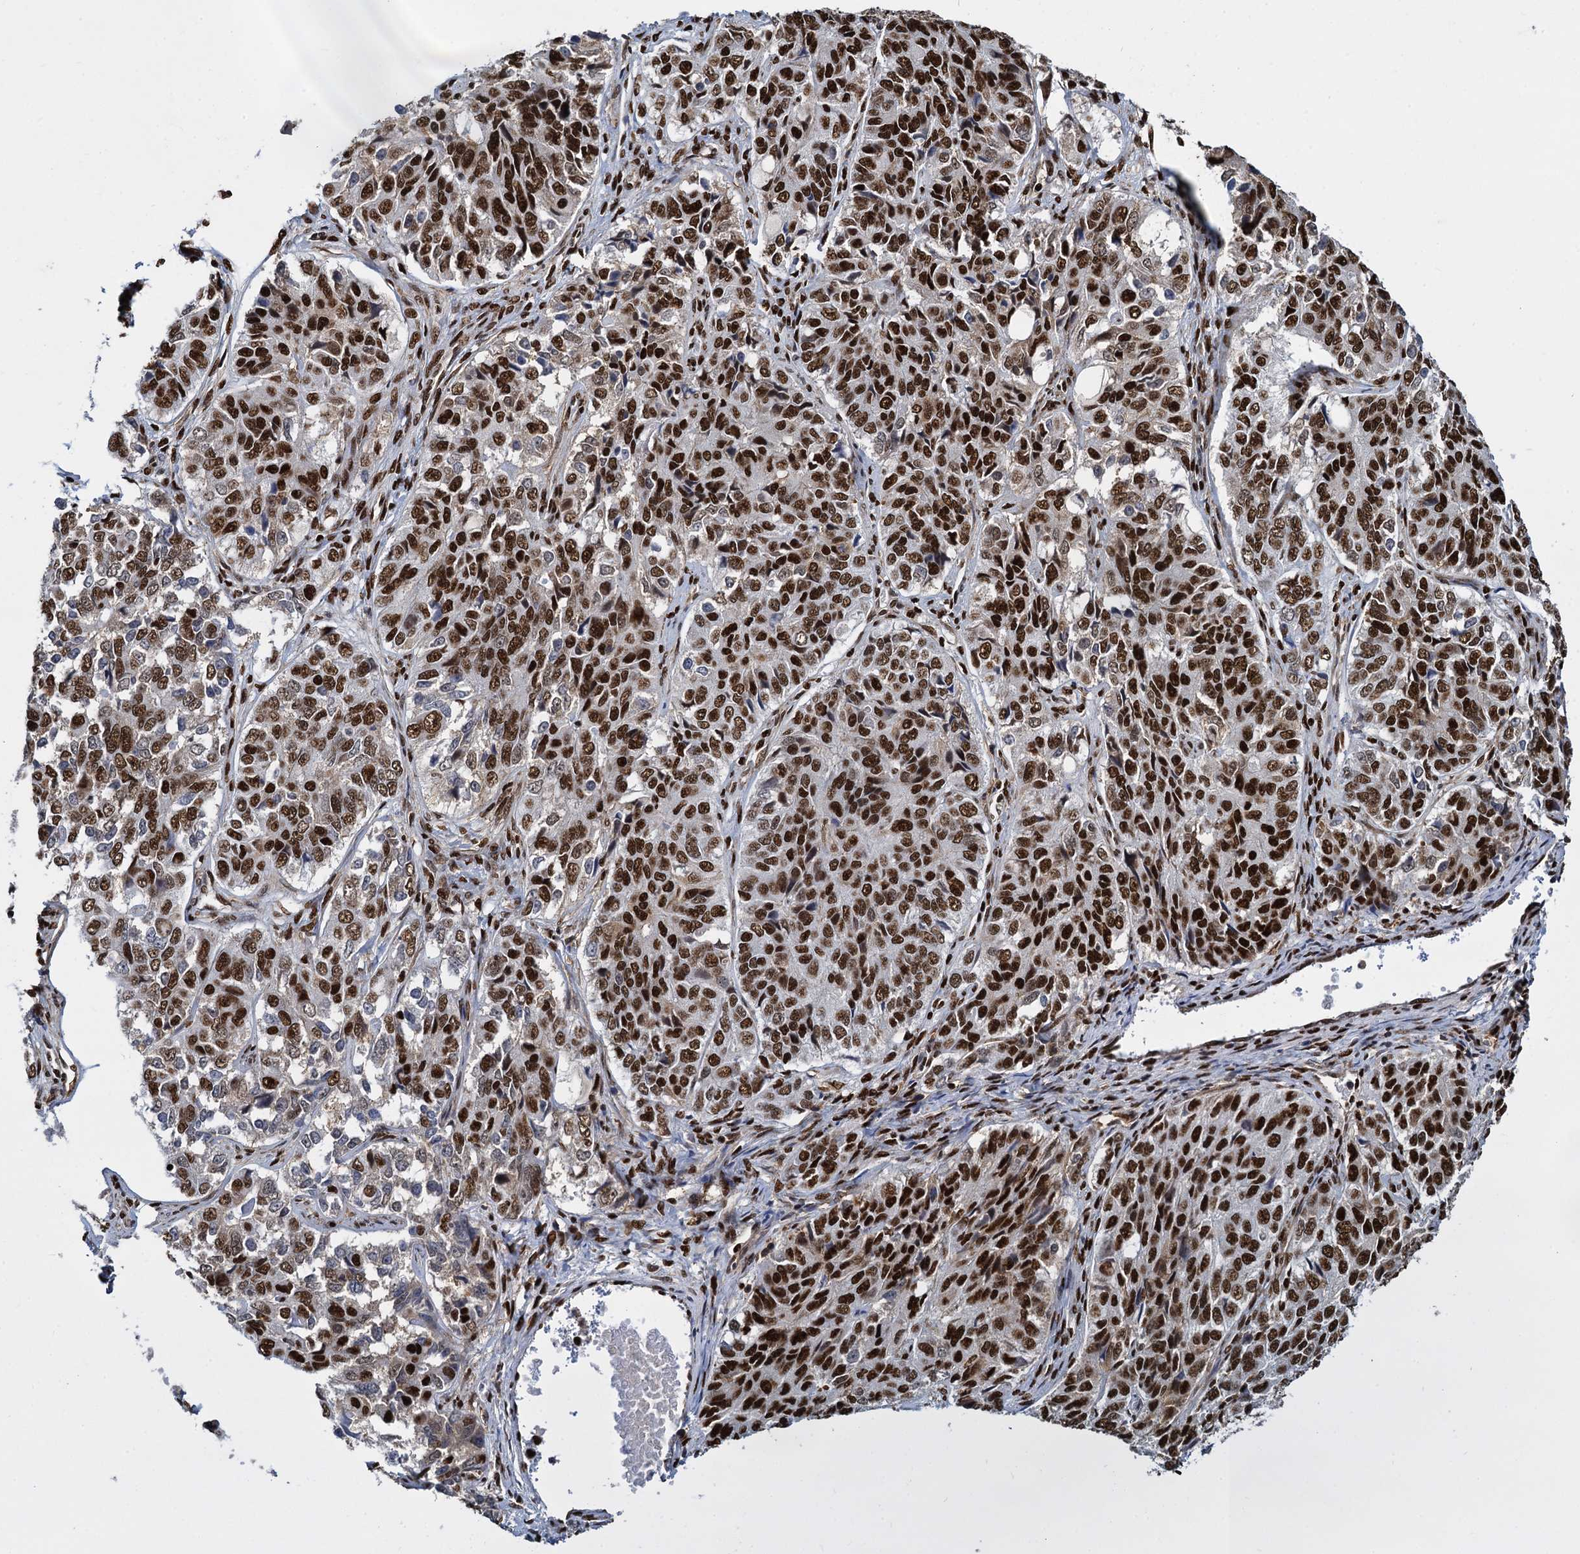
{"staining": {"intensity": "strong", "quantity": ">75%", "location": "nuclear"}, "tissue": "ovarian cancer", "cell_type": "Tumor cells", "image_type": "cancer", "snomed": [{"axis": "morphology", "description": "Carcinoma, endometroid"}, {"axis": "topography", "description": "Ovary"}], "caption": "Immunohistochemistry of ovarian cancer displays high levels of strong nuclear staining in about >75% of tumor cells.", "gene": "DCPS", "patient": {"sex": "female", "age": 51}}